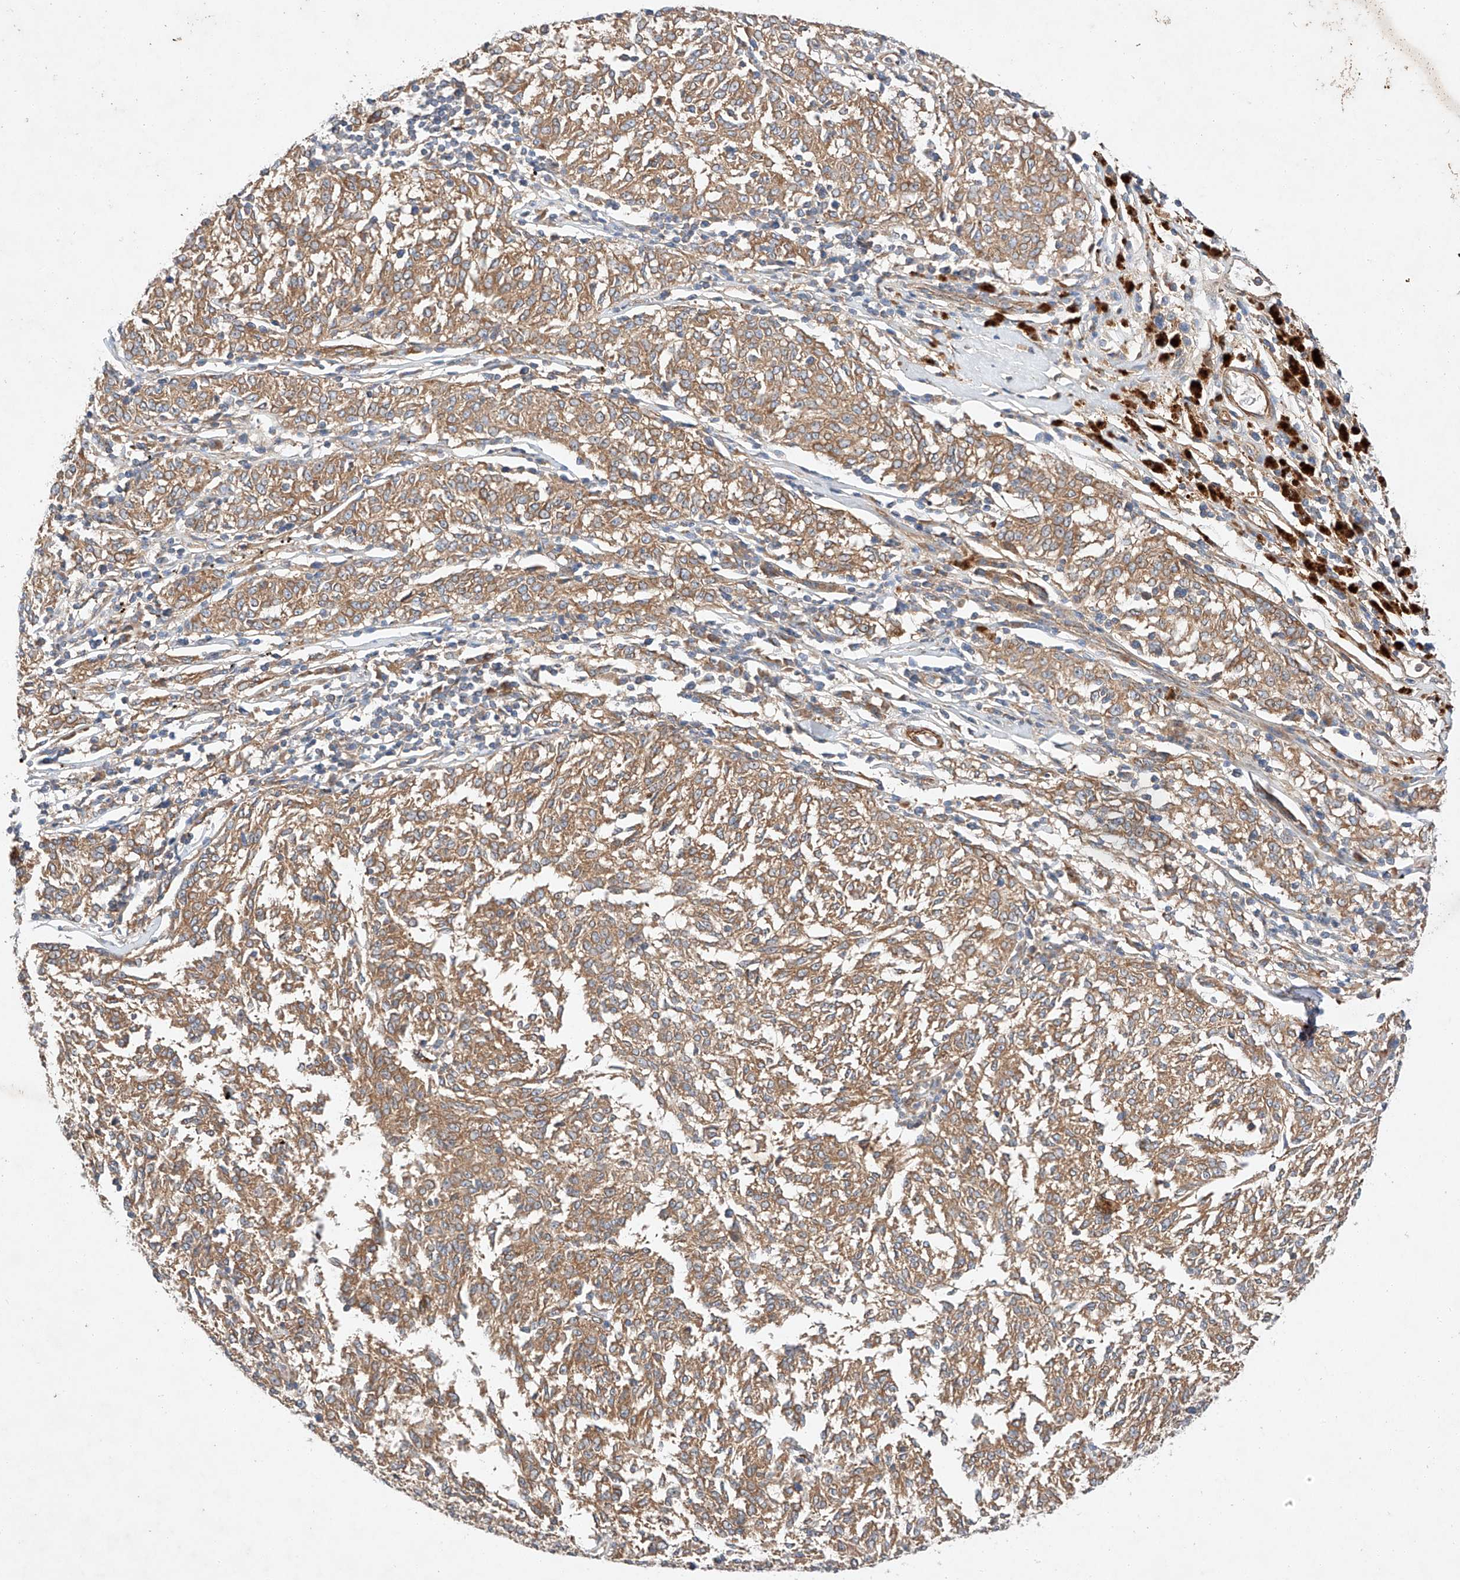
{"staining": {"intensity": "moderate", "quantity": ">75%", "location": "cytoplasmic/membranous"}, "tissue": "melanoma", "cell_type": "Tumor cells", "image_type": "cancer", "snomed": [{"axis": "morphology", "description": "Malignant melanoma, NOS"}, {"axis": "topography", "description": "Skin"}], "caption": "Immunohistochemical staining of melanoma displays moderate cytoplasmic/membranous protein staining in approximately >75% of tumor cells.", "gene": "RAB23", "patient": {"sex": "female", "age": 72}}